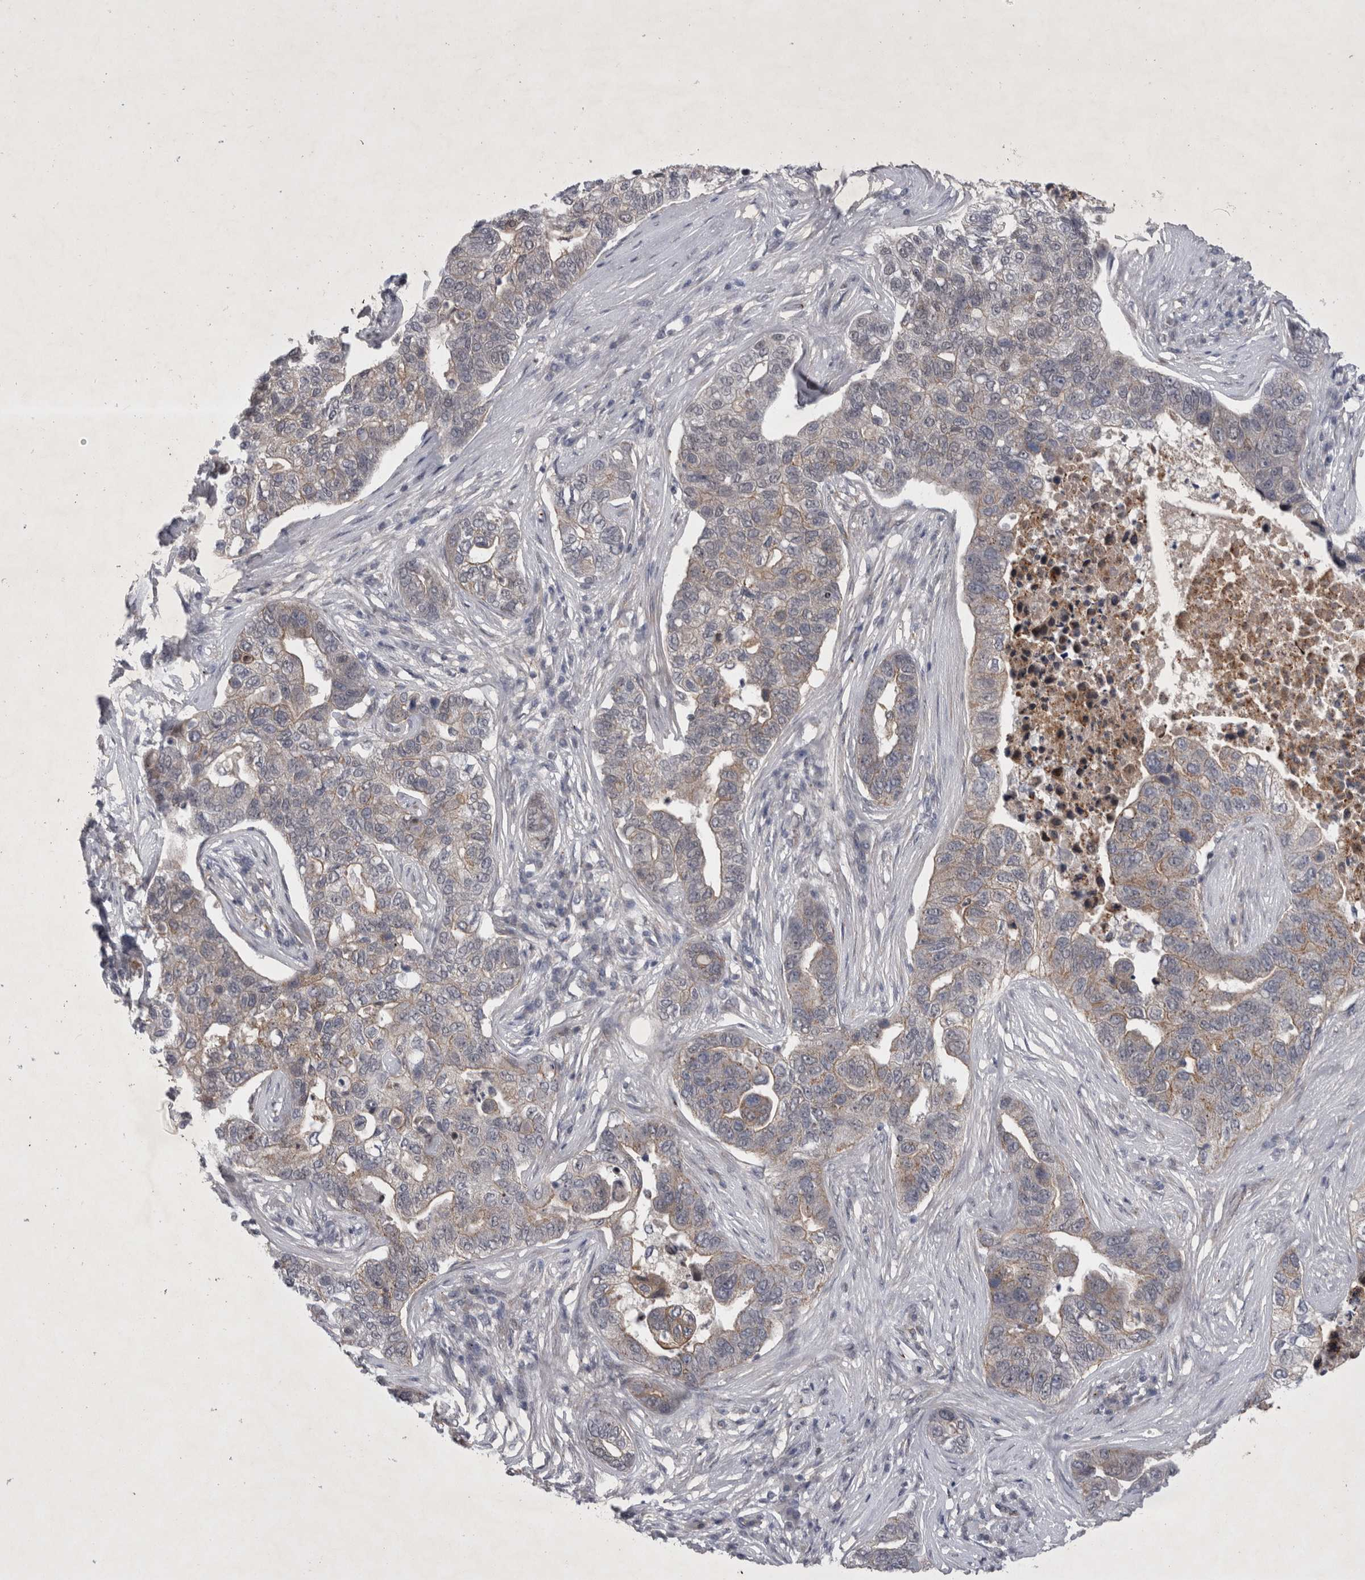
{"staining": {"intensity": "weak", "quantity": "<25%", "location": "cytoplasmic/membranous"}, "tissue": "pancreatic cancer", "cell_type": "Tumor cells", "image_type": "cancer", "snomed": [{"axis": "morphology", "description": "Adenocarcinoma, NOS"}, {"axis": "topography", "description": "Pancreas"}], "caption": "Immunohistochemistry of human pancreatic adenocarcinoma reveals no positivity in tumor cells. The staining was performed using DAB to visualize the protein expression in brown, while the nuclei were stained in blue with hematoxylin (Magnification: 20x).", "gene": "PARP11", "patient": {"sex": "female", "age": 61}}